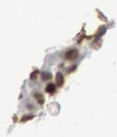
{"staining": {"intensity": "moderate", "quantity": "<25%", "location": "nuclear"}, "tissue": "tonsil", "cell_type": "Germinal center cells", "image_type": "normal", "snomed": [{"axis": "morphology", "description": "Normal tissue, NOS"}, {"axis": "topography", "description": "Tonsil"}], "caption": "Protein staining of normal tonsil reveals moderate nuclear positivity in approximately <25% of germinal center cells. (DAB = brown stain, brightfield microscopy at high magnification).", "gene": "MECP2", "patient": {"sex": "male", "age": 20}}